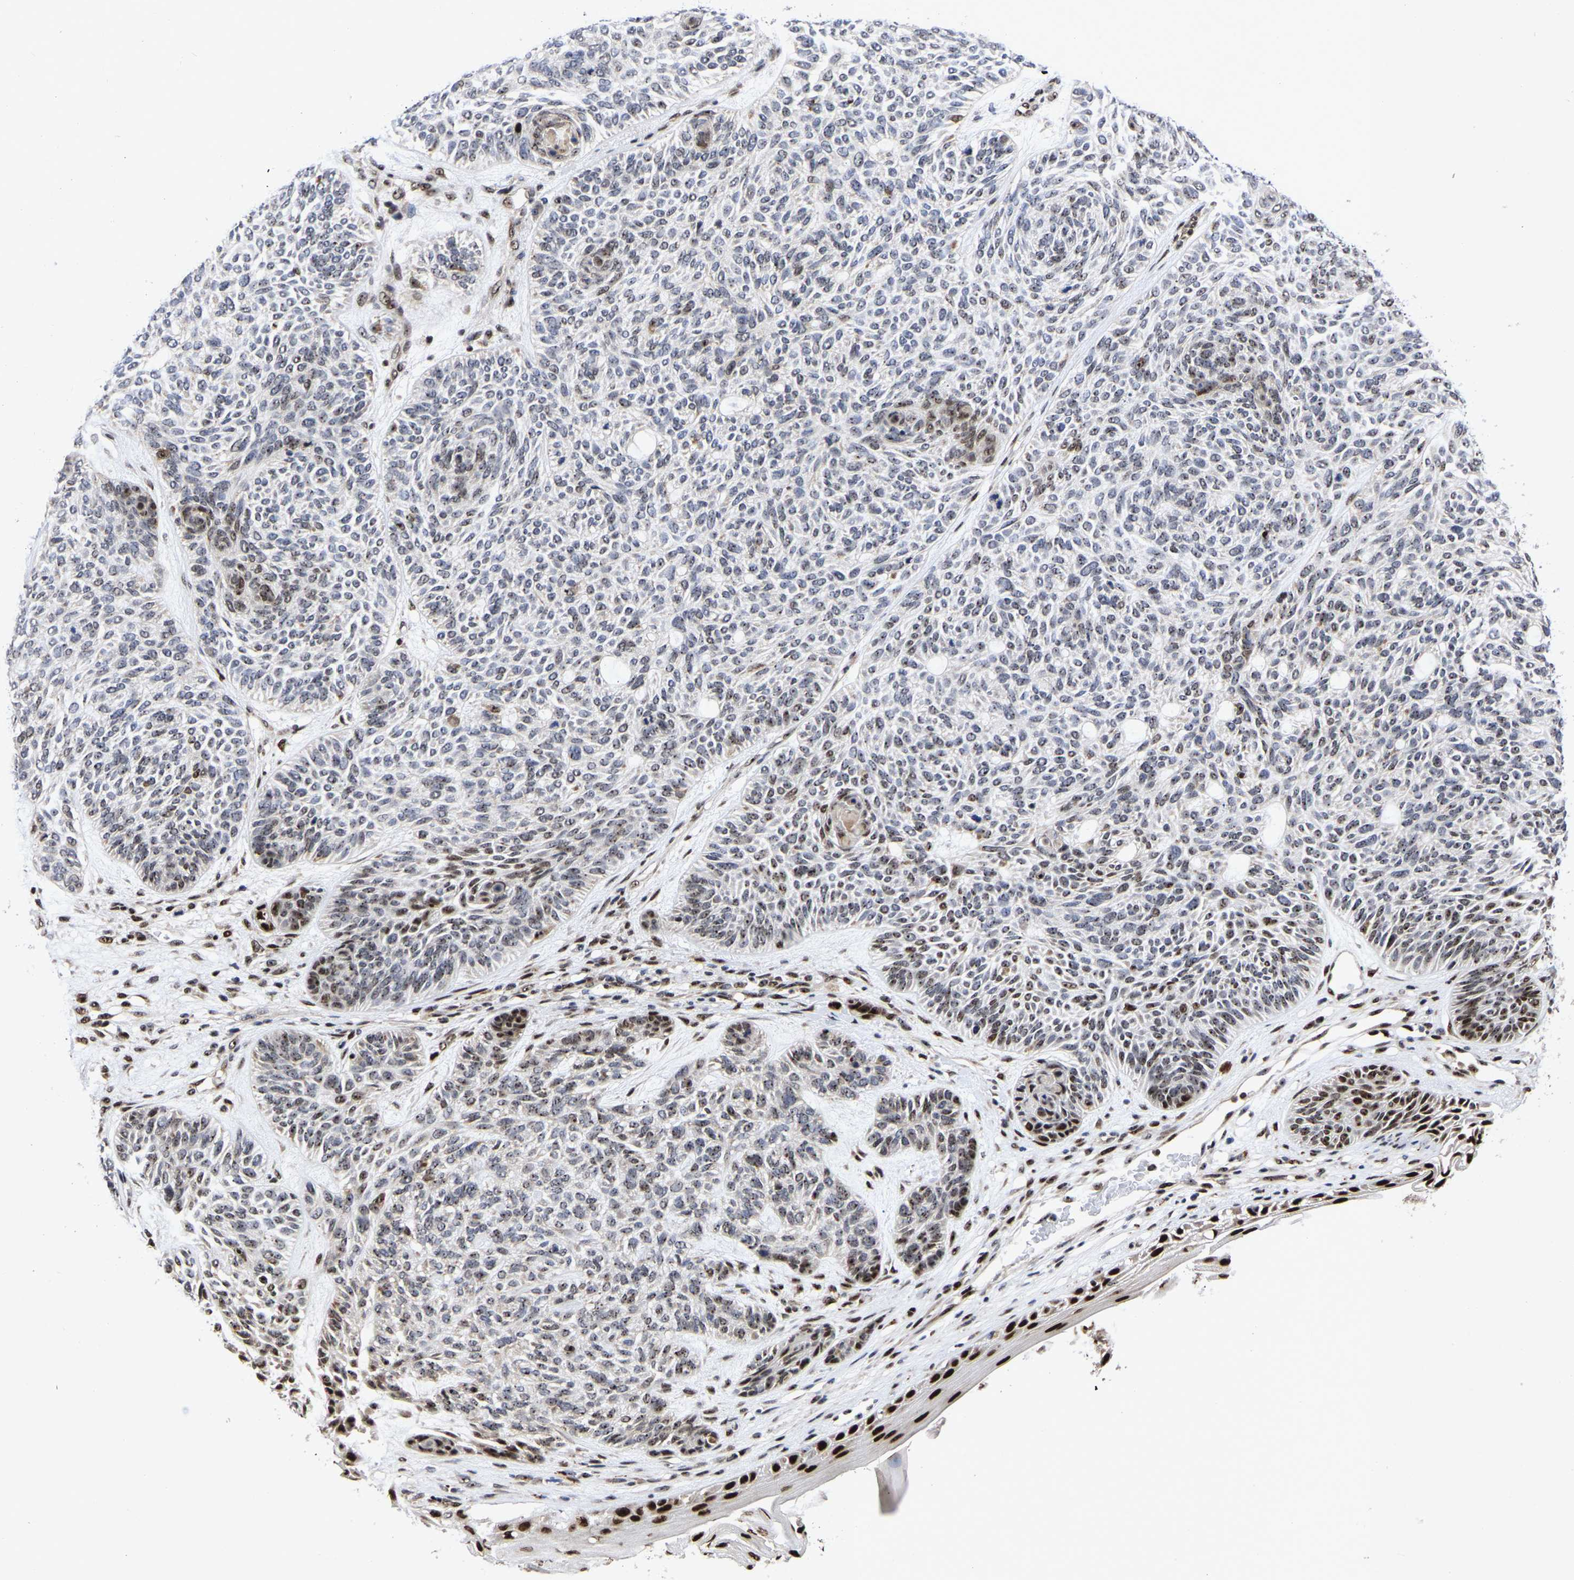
{"staining": {"intensity": "strong", "quantity": "<25%", "location": "nuclear"}, "tissue": "skin cancer", "cell_type": "Tumor cells", "image_type": "cancer", "snomed": [{"axis": "morphology", "description": "Basal cell carcinoma"}, {"axis": "topography", "description": "Skin"}], "caption": "Immunohistochemistry (IHC) of human basal cell carcinoma (skin) displays medium levels of strong nuclear staining in about <25% of tumor cells.", "gene": "JUNB", "patient": {"sex": "male", "age": 55}}